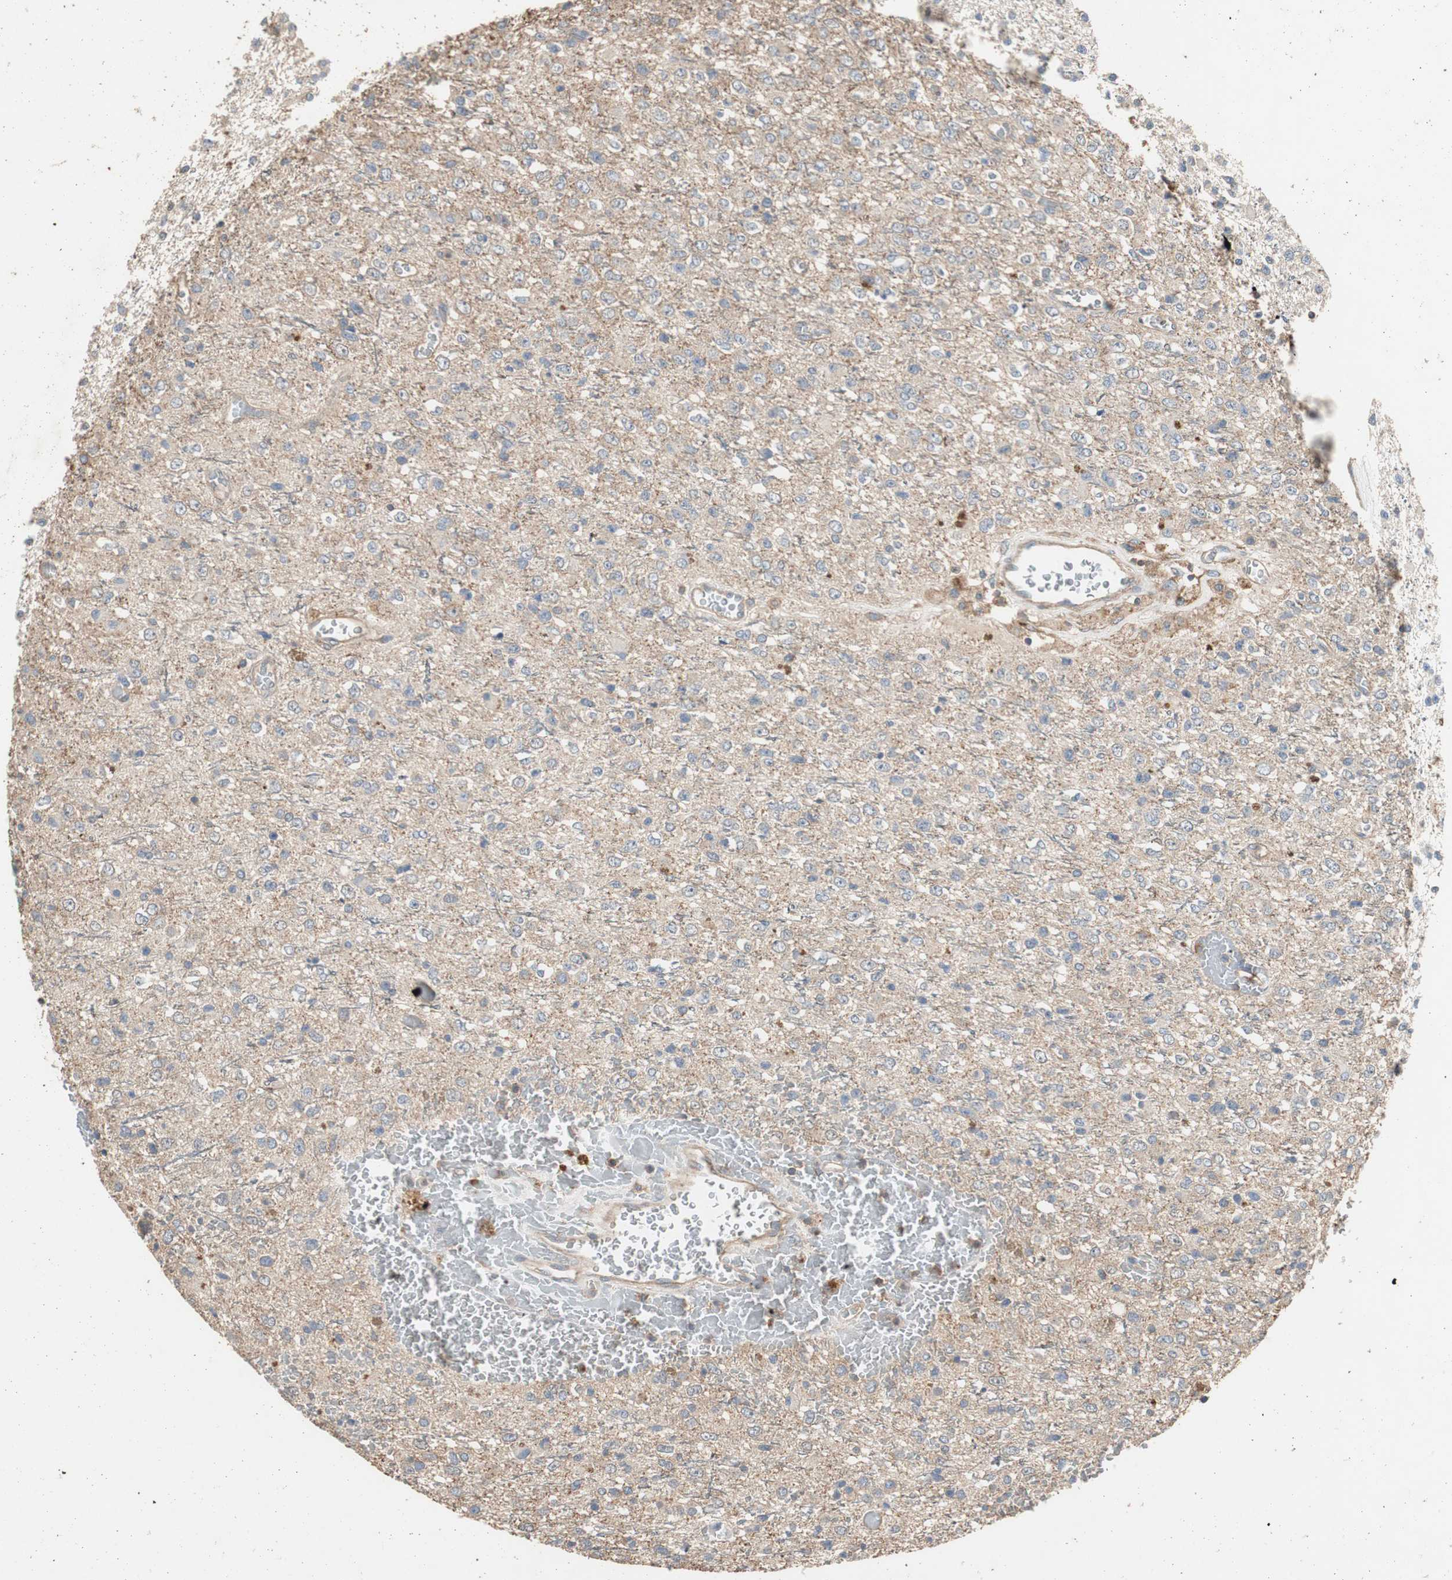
{"staining": {"intensity": "weak", "quantity": "<25%", "location": "cytoplasmic/membranous"}, "tissue": "glioma", "cell_type": "Tumor cells", "image_type": "cancer", "snomed": [{"axis": "morphology", "description": "Glioma, malignant, High grade"}, {"axis": "topography", "description": "pancreas cauda"}], "caption": "An IHC image of glioma is shown. There is no staining in tumor cells of glioma. Brightfield microscopy of immunohistochemistry stained with DAB (brown) and hematoxylin (blue), captured at high magnification.", "gene": "TNFRSF14", "patient": {"sex": "male", "age": 60}}